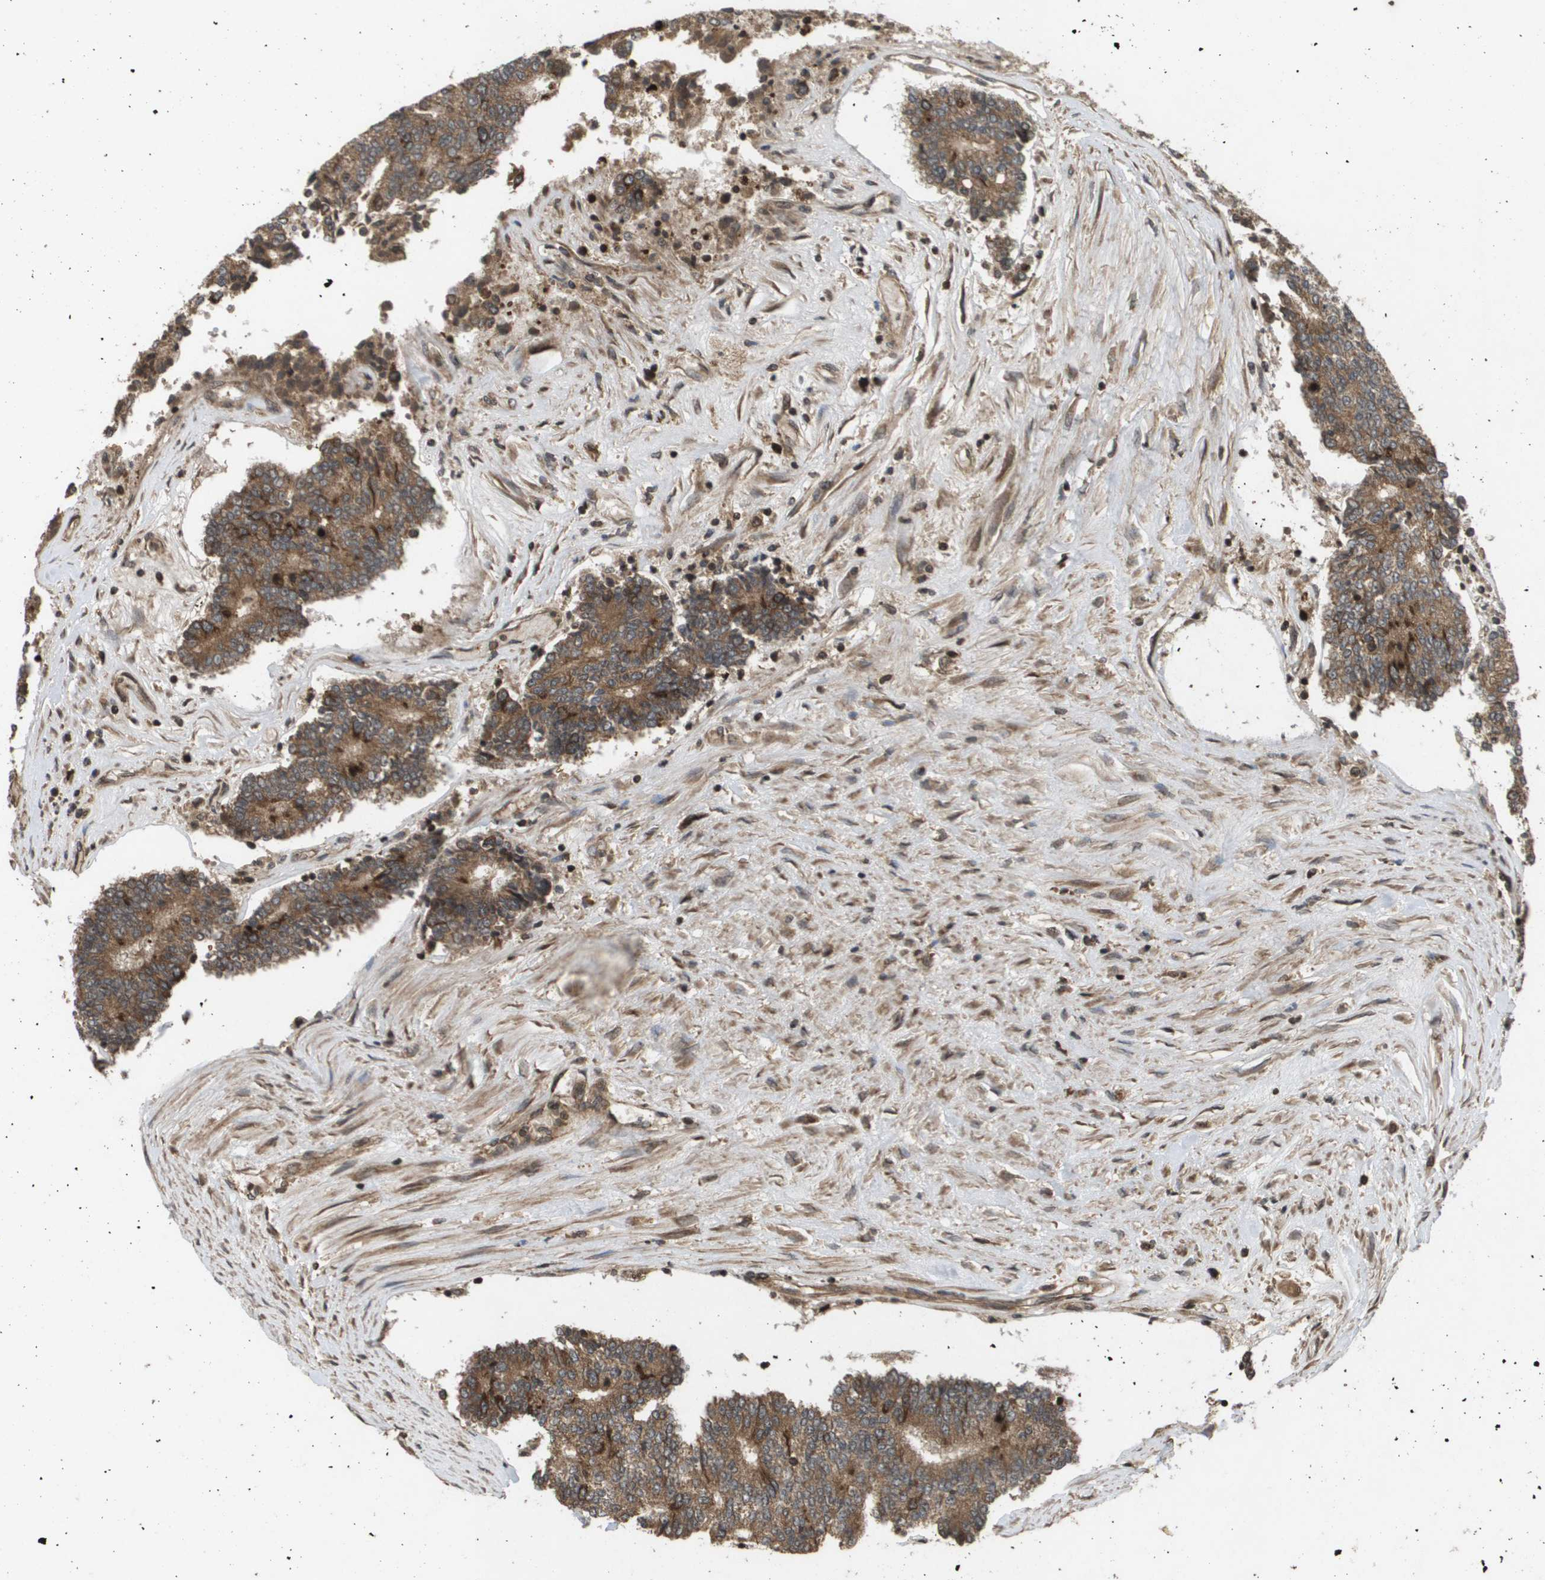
{"staining": {"intensity": "strong", "quantity": ">75%", "location": "cytoplasmic/membranous"}, "tissue": "prostate cancer", "cell_type": "Tumor cells", "image_type": "cancer", "snomed": [{"axis": "morphology", "description": "Normal tissue, NOS"}, {"axis": "morphology", "description": "Adenocarcinoma, High grade"}, {"axis": "topography", "description": "Prostate"}, {"axis": "topography", "description": "Seminal veicle"}], "caption": "This is a photomicrograph of immunohistochemistry (IHC) staining of prostate high-grade adenocarcinoma, which shows strong positivity in the cytoplasmic/membranous of tumor cells.", "gene": "KIF11", "patient": {"sex": "male", "age": 55}}